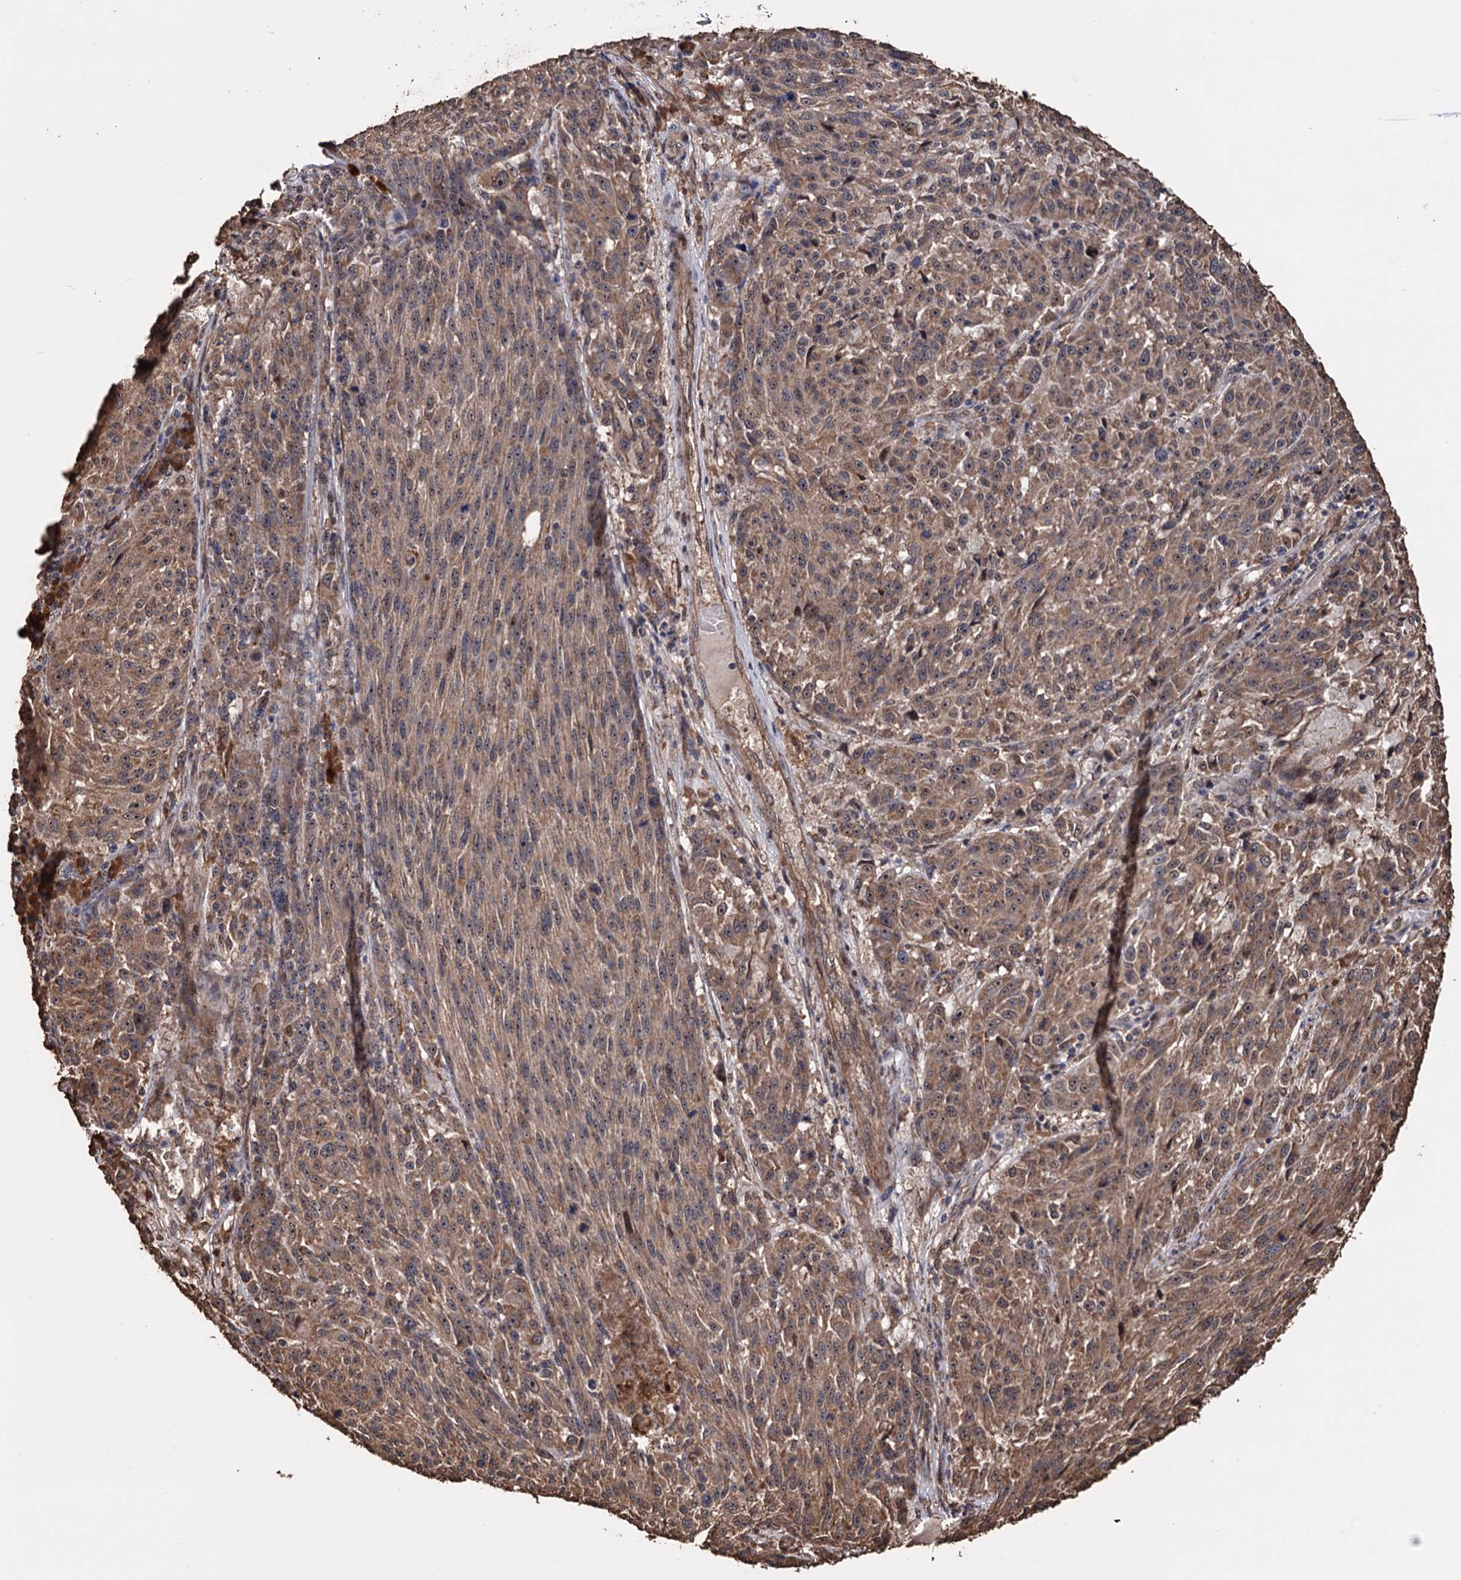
{"staining": {"intensity": "moderate", "quantity": ">75%", "location": "cytoplasmic/membranous"}, "tissue": "melanoma", "cell_type": "Tumor cells", "image_type": "cancer", "snomed": [{"axis": "morphology", "description": "Malignant melanoma, NOS"}, {"axis": "topography", "description": "Skin"}], "caption": "A micrograph showing moderate cytoplasmic/membranous expression in about >75% of tumor cells in melanoma, as visualized by brown immunohistochemical staining.", "gene": "TBC1D12", "patient": {"sex": "male", "age": 53}}